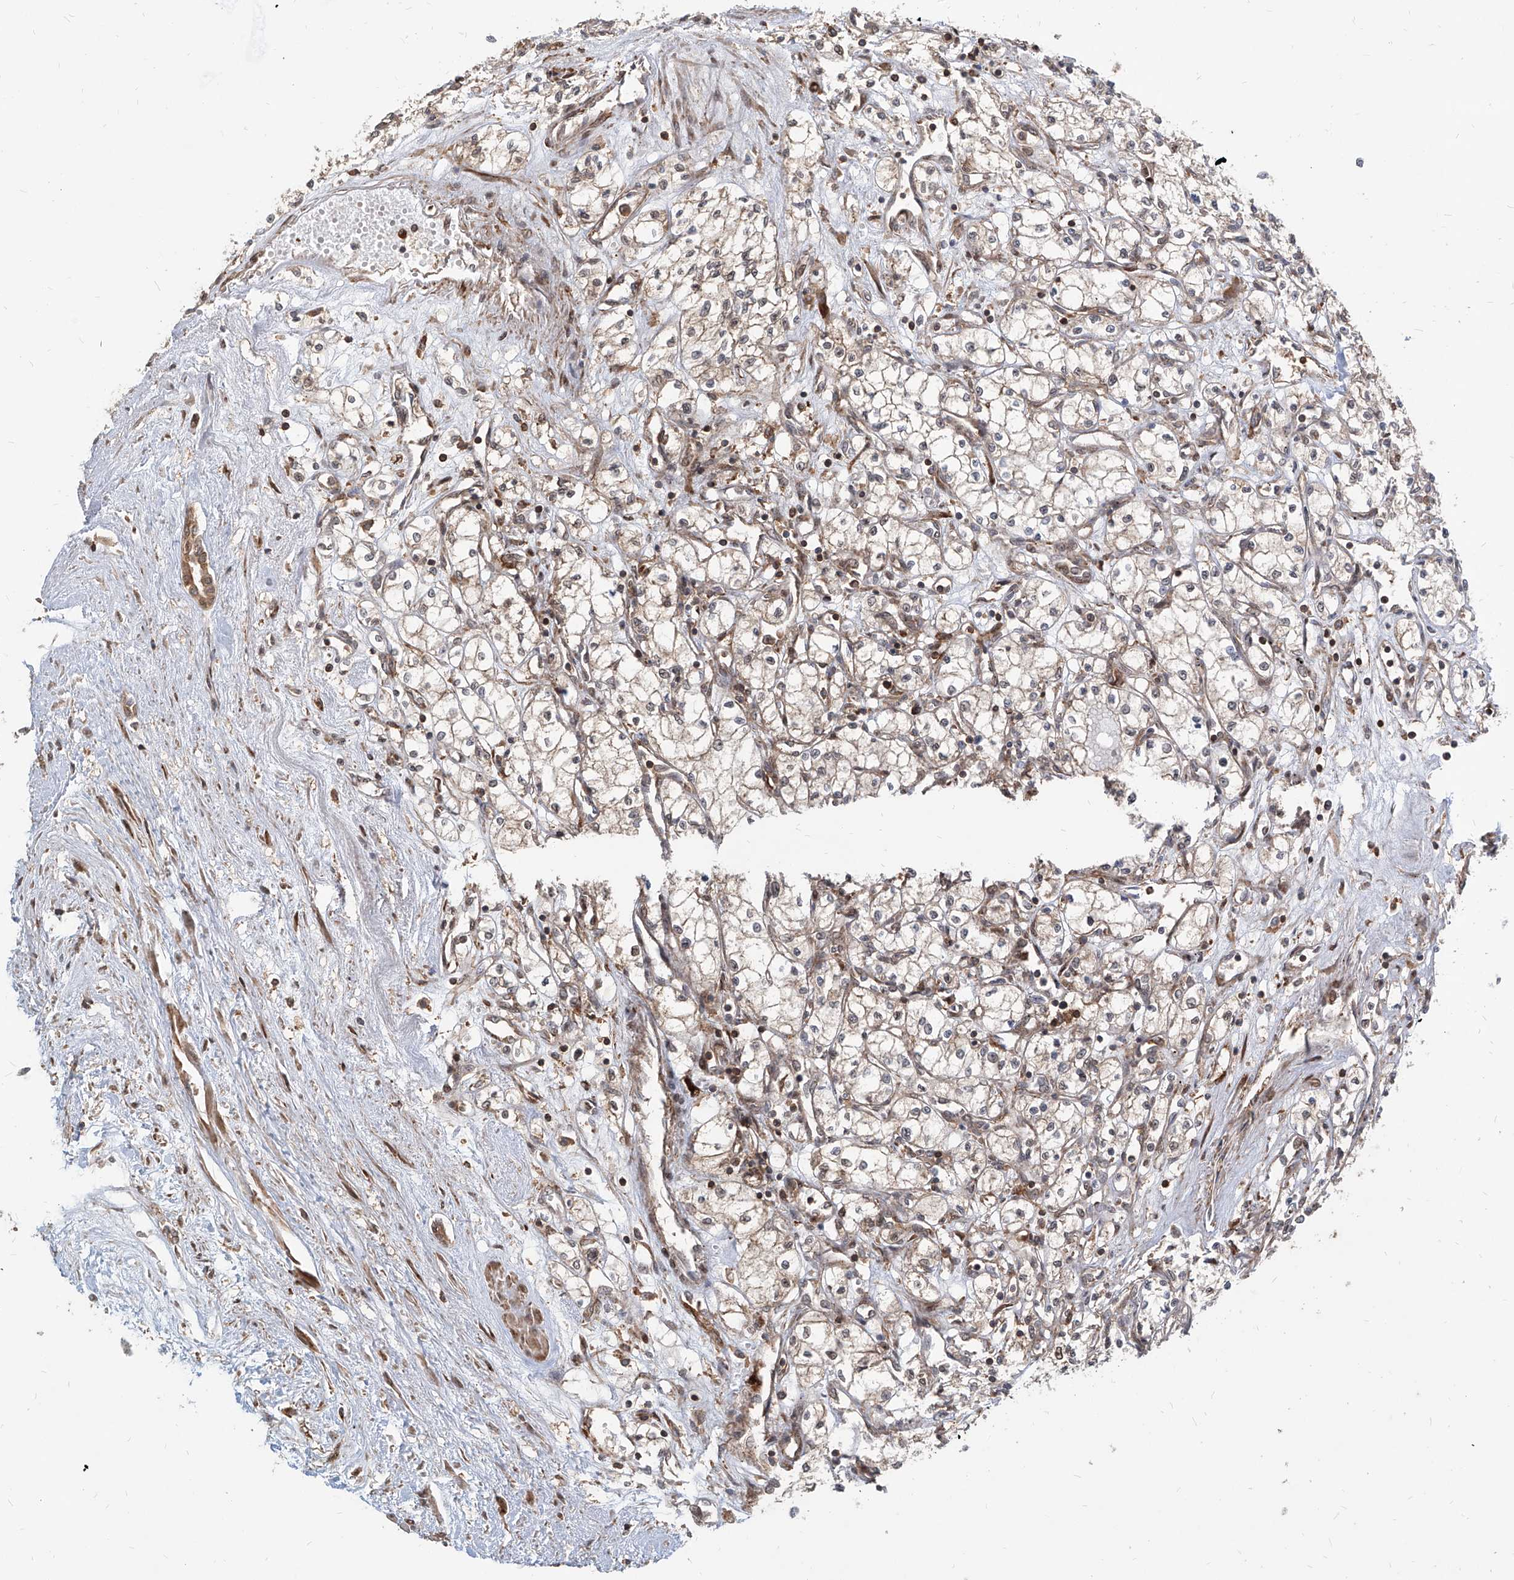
{"staining": {"intensity": "weak", "quantity": ">75%", "location": "cytoplasmic/membranous"}, "tissue": "renal cancer", "cell_type": "Tumor cells", "image_type": "cancer", "snomed": [{"axis": "morphology", "description": "Adenocarcinoma, NOS"}, {"axis": "topography", "description": "Kidney"}], "caption": "About >75% of tumor cells in human renal adenocarcinoma reveal weak cytoplasmic/membranous protein positivity as visualized by brown immunohistochemical staining.", "gene": "MAGED2", "patient": {"sex": "male", "age": 59}}